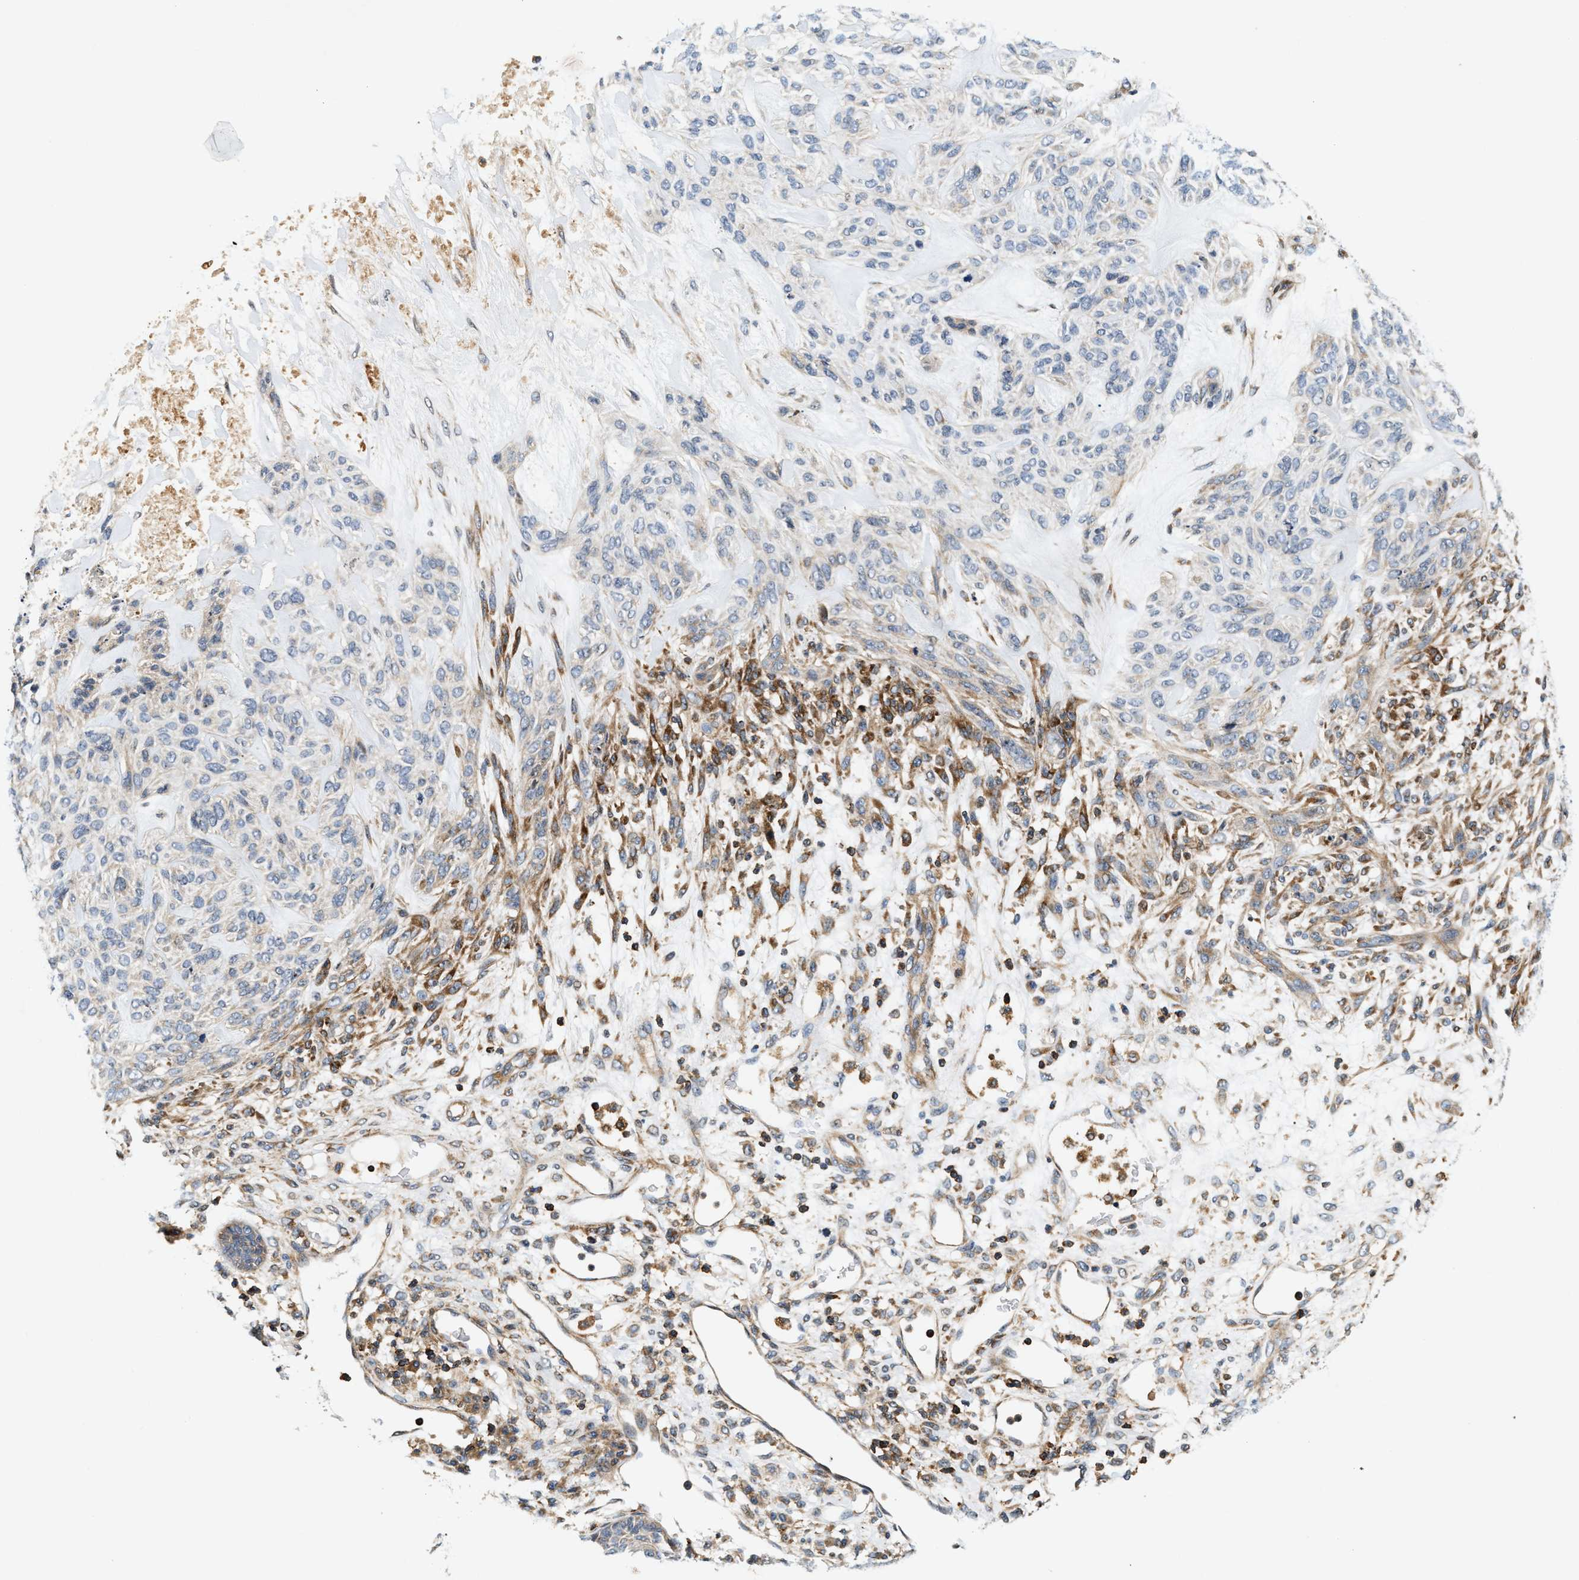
{"staining": {"intensity": "moderate", "quantity": "<25%", "location": "cytoplasmic/membranous"}, "tissue": "skin cancer", "cell_type": "Tumor cells", "image_type": "cancer", "snomed": [{"axis": "morphology", "description": "Basal cell carcinoma"}, {"axis": "topography", "description": "Skin"}], "caption": "Immunohistochemistry (IHC) (DAB (3,3'-diaminobenzidine)) staining of skin basal cell carcinoma shows moderate cytoplasmic/membranous protein positivity in approximately <25% of tumor cells.", "gene": "SAMD9", "patient": {"sex": "male", "age": 55}}